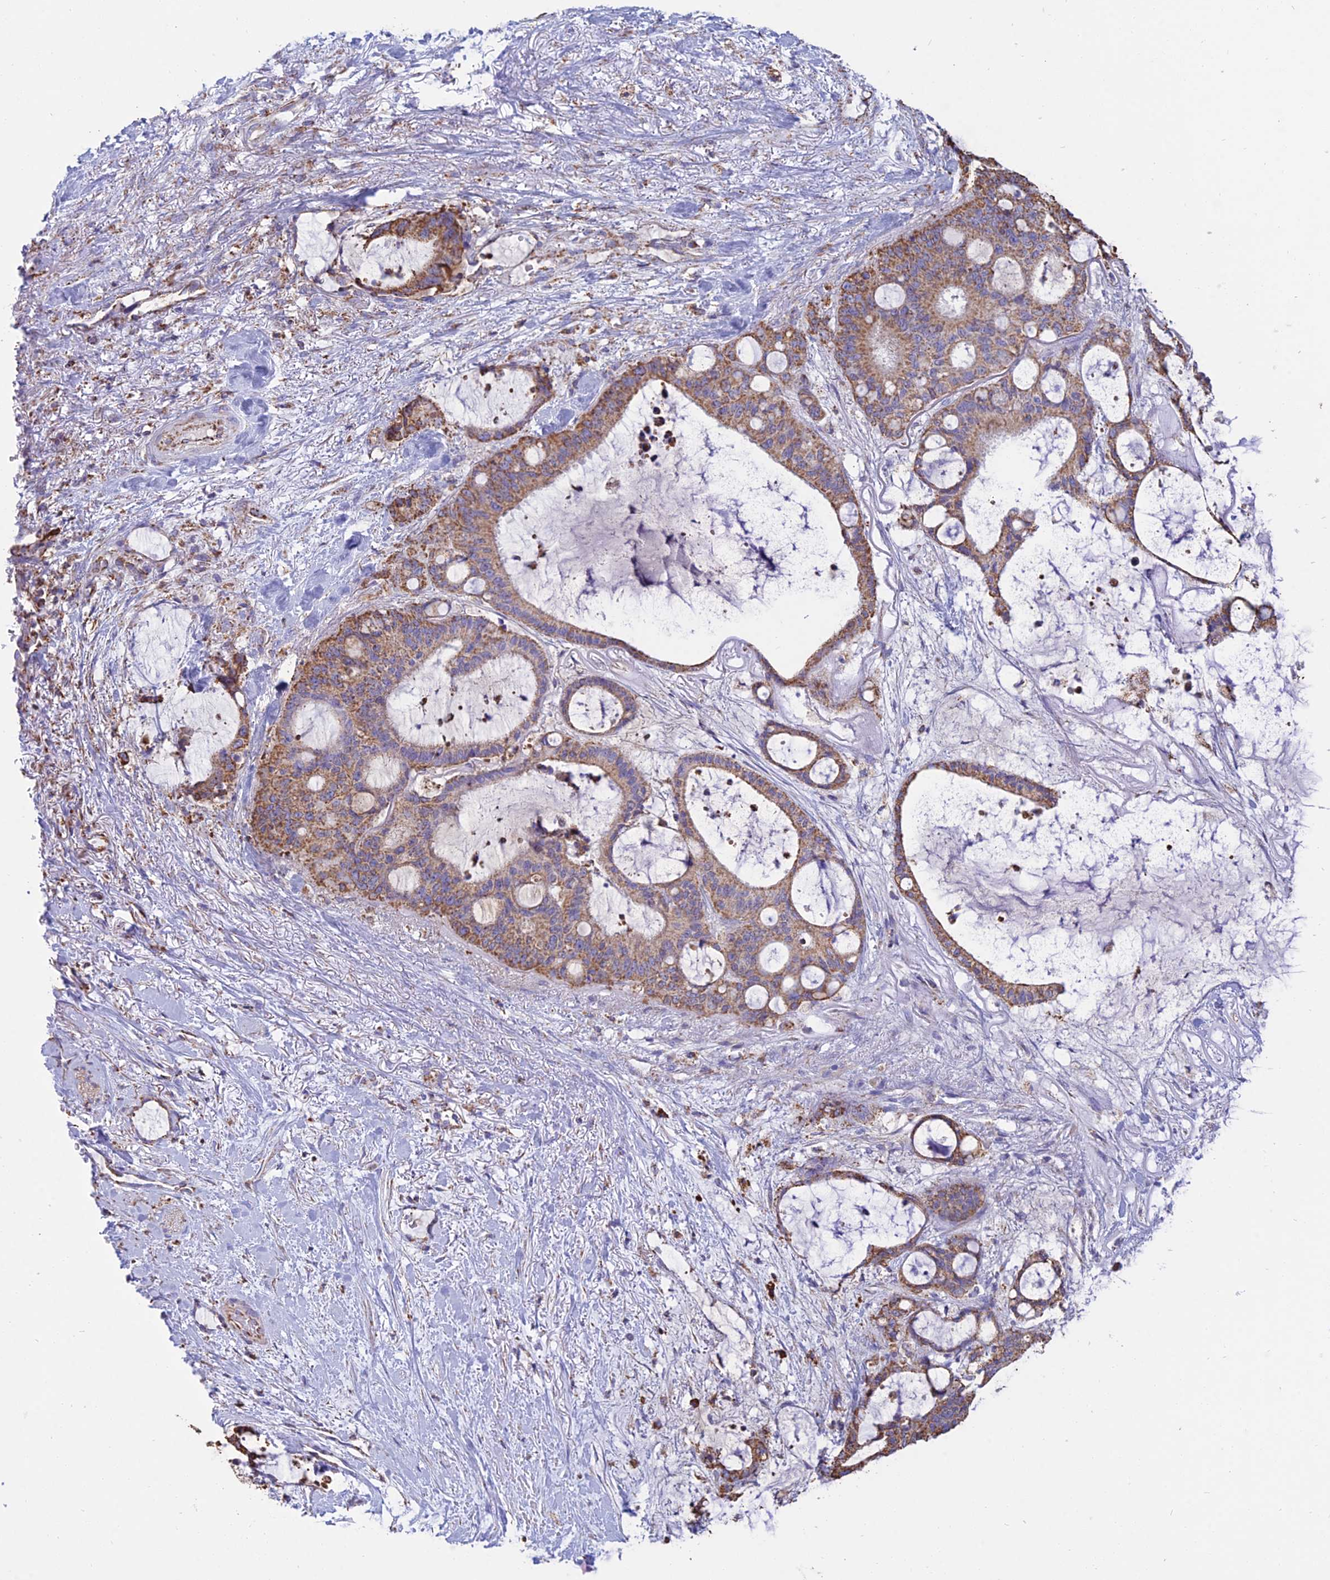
{"staining": {"intensity": "moderate", "quantity": ">75%", "location": "cytoplasmic/membranous"}, "tissue": "liver cancer", "cell_type": "Tumor cells", "image_type": "cancer", "snomed": [{"axis": "morphology", "description": "Normal tissue, NOS"}, {"axis": "morphology", "description": "Cholangiocarcinoma"}, {"axis": "topography", "description": "Liver"}, {"axis": "topography", "description": "Peripheral nerve tissue"}], "caption": "The photomicrograph reveals immunohistochemical staining of liver cholangiocarcinoma. There is moderate cytoplasmic/membranous staining is appreciated in approximately >75% of tumor cells. The staining is performed using DAB (3,3'-diaminobenzidine) brown chromogen to label protein expression. The nuclei are counter-stained blue using hematoxylin.", "gene": "OR2W3", "patient": {"sex": "female", "age": 73}}